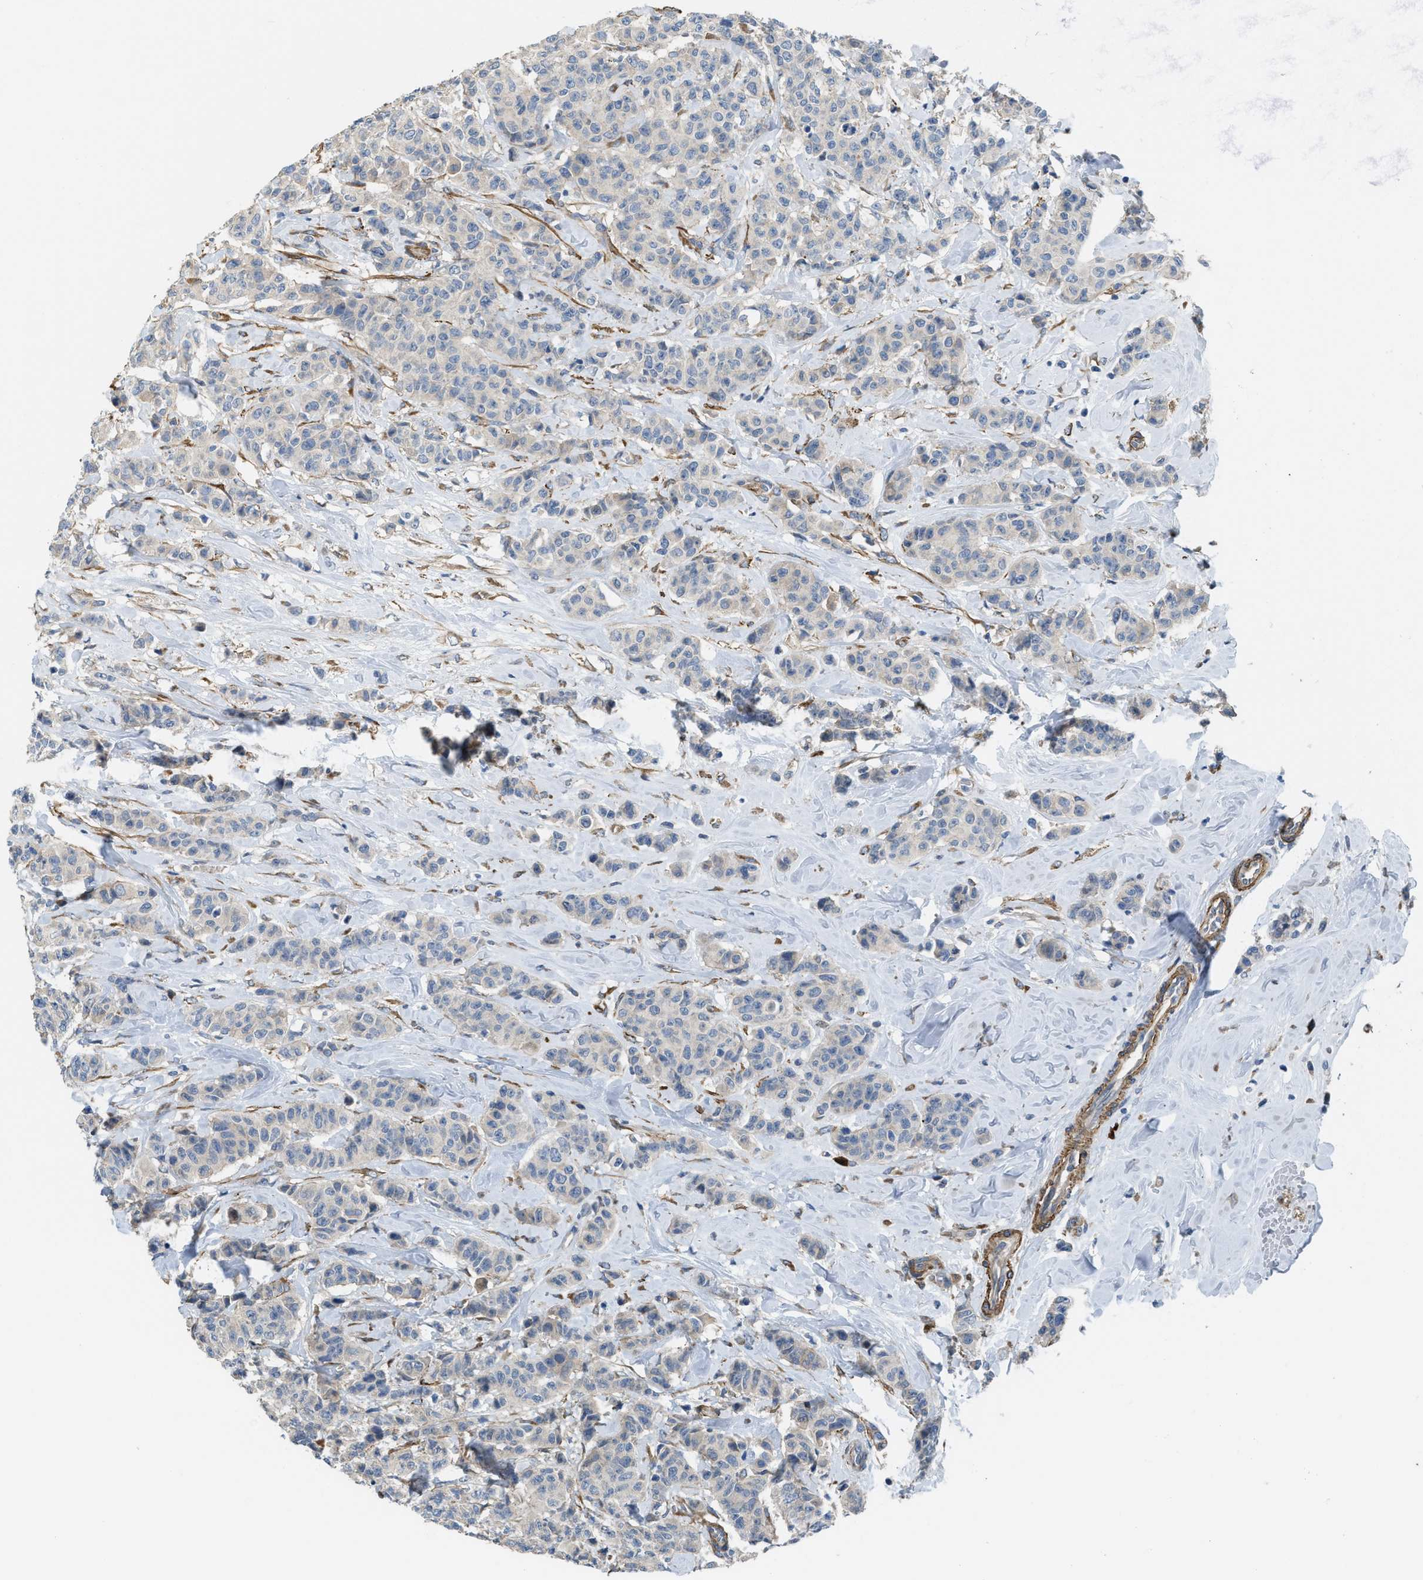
{"staining": {"intensity": "weak", "quantity": "<25%", "location": "cytoplasmic/membranous"}, "tissue": "breast cancer", "cell_type": "Tumor cells", "image_type": "cancer", "snomed": [{"axis": "morphology", "description": "Normal tissue, NOS"}, {"axis": "morphology", "description": "Duct carcinoma"}, {"axis": "topography", "description": "Breast"}], "caption": "Immunohistochemistry (IHC) micrograph of human breast intraductal carcinoma stained for a protein (brown), which reveals no positivity in tumor cells. (DAB (3,3'-diaminobenzidine) immunohistochemistry with hematoxylin counter stain).", "gene": "BMPR1A", "patient": {"sex": "female", "age": 40}}